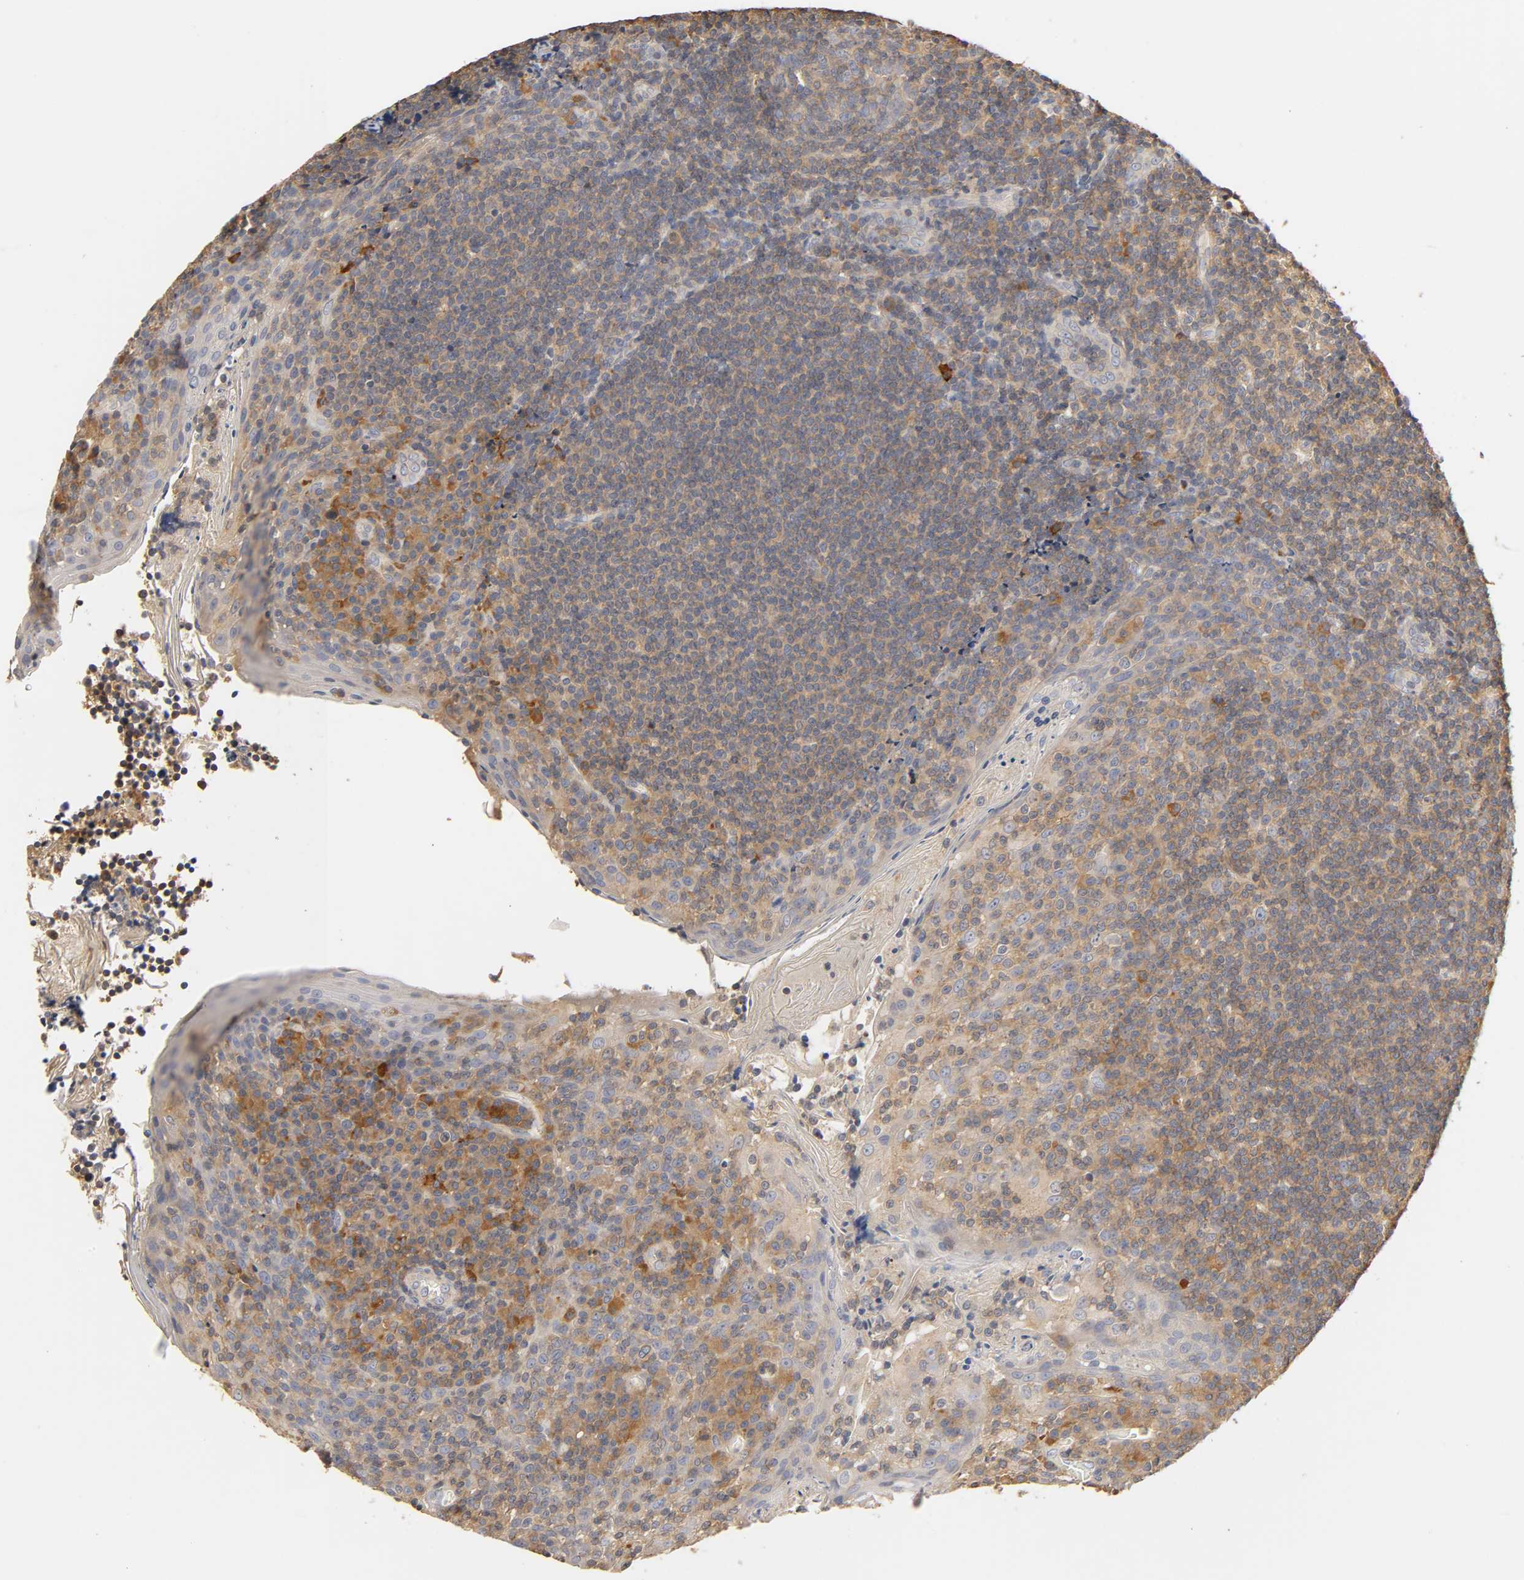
{"staining": {"intensity": "weak", "quantity": ">75%", "location": "cytoplasmic/membranous"}, "tissue": "tonsil", "cell_type": "Germinal center cells", "image_type": "normal", "snomed": [{"axis": "morphology", "description": "Normal tissue, NOS"}, {"axis": "topography", "description": "Tonsil"}], "caption": "Immunohistochemical staining of unremarkable human tonsil displays low levels of weak cytoplasmic/membranous positivity in about >75% of germinal center cells.", "gene": "RHOA", "patient": {"sex": "male", "age": 31}}